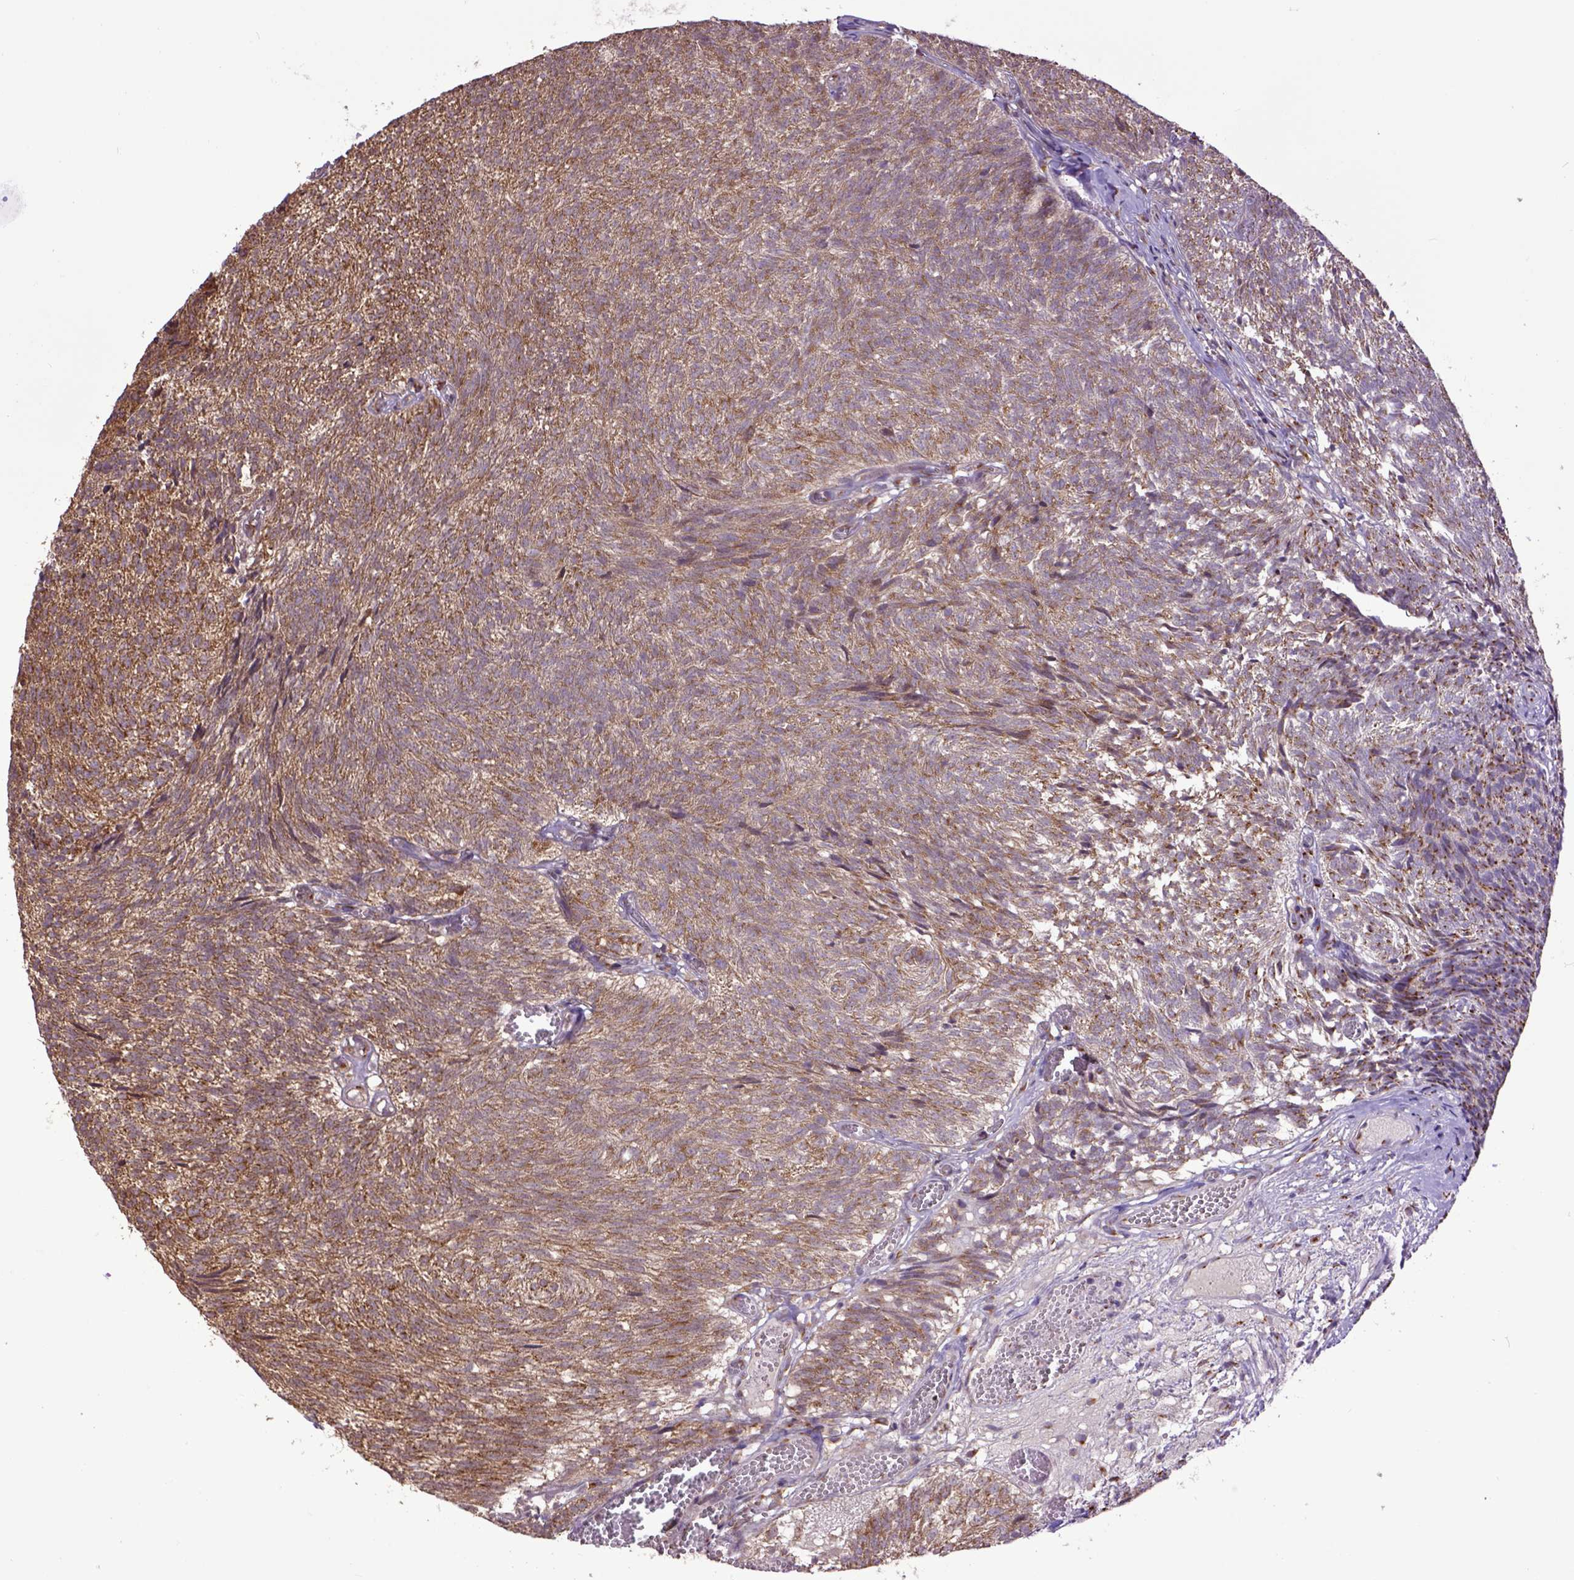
{"staining": {"intensity": "moderate", "quantity": ">75%", "location": "cytoplasmic/membranous"}, "tissue": "urothelial cancer", "cell_type": "Tumor cells", "image_type": "cancer", "snomed": [{"axis": "morphology", "description": "Urothelial carcinoma, Low grade"}, {"axis": "topography", "description": "Urinary bladder"}], "caption": "A brown stain shows moderate cytoplasmic/membranous staining of a protein in urothelial carcinoma (low-grade) tumor cells.", "gene": "ARL1", "patient": {"sex": "male", "age": 77}}